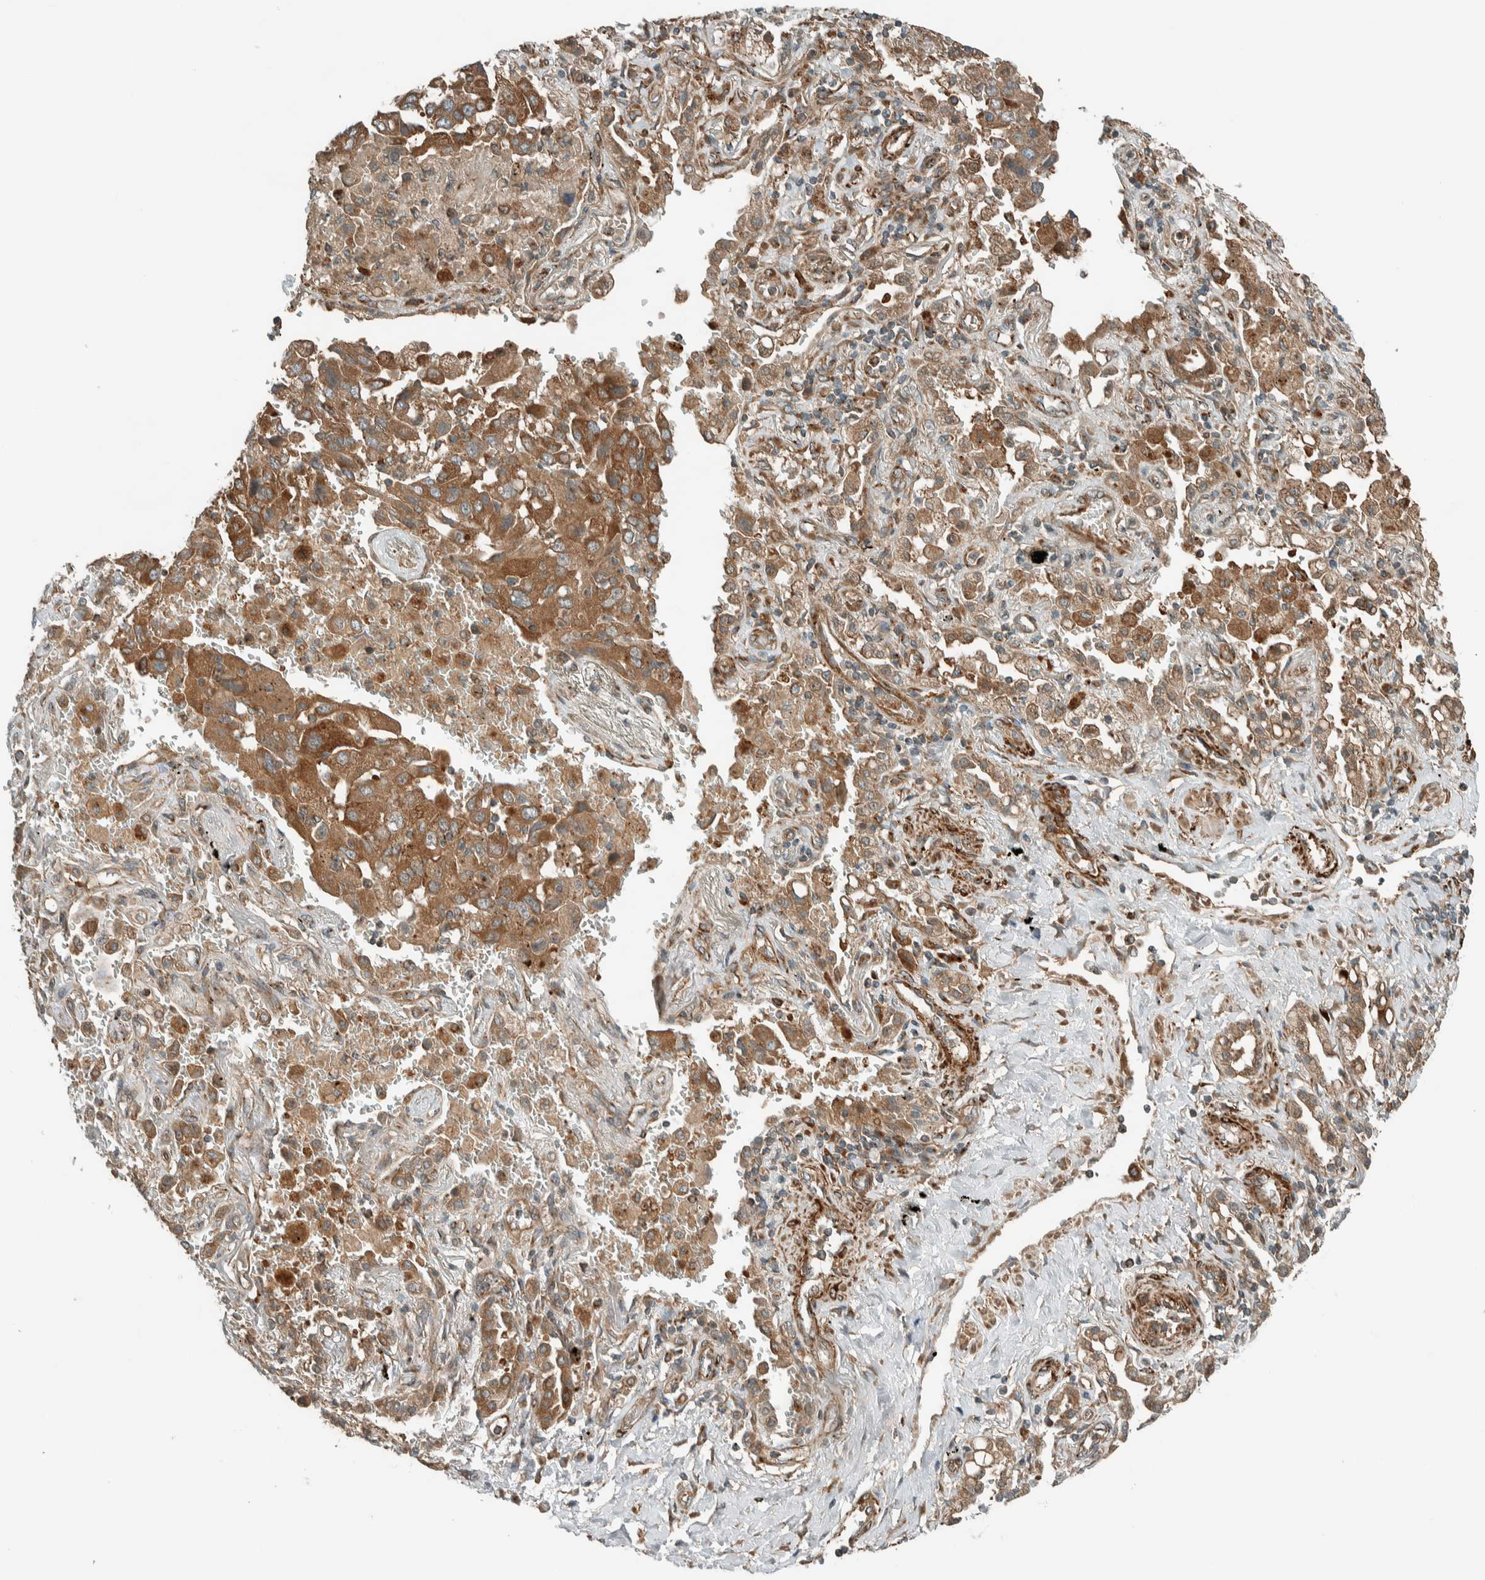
{"staining": {"intensity": "moderate", "quantity": ">75%", "location": "cytoplasmic/membranous"}, "tissue": "lung cancer", "cell_type": "Tumor cells", "image_type": "cancer", "snomed": [{"axis": "morphology", "description": "Adenocarcinoma, NOS"}, {"axis": "topography", "description": "Lung"}], "caption": "Protein staining exhibits moderate cytoplasmic/membranous staining in about >75% of tumor cells in lung cancer (adenocarcinoma).", "gene": "EXOC7", "patient": {"sex": "female", "age": 65}}